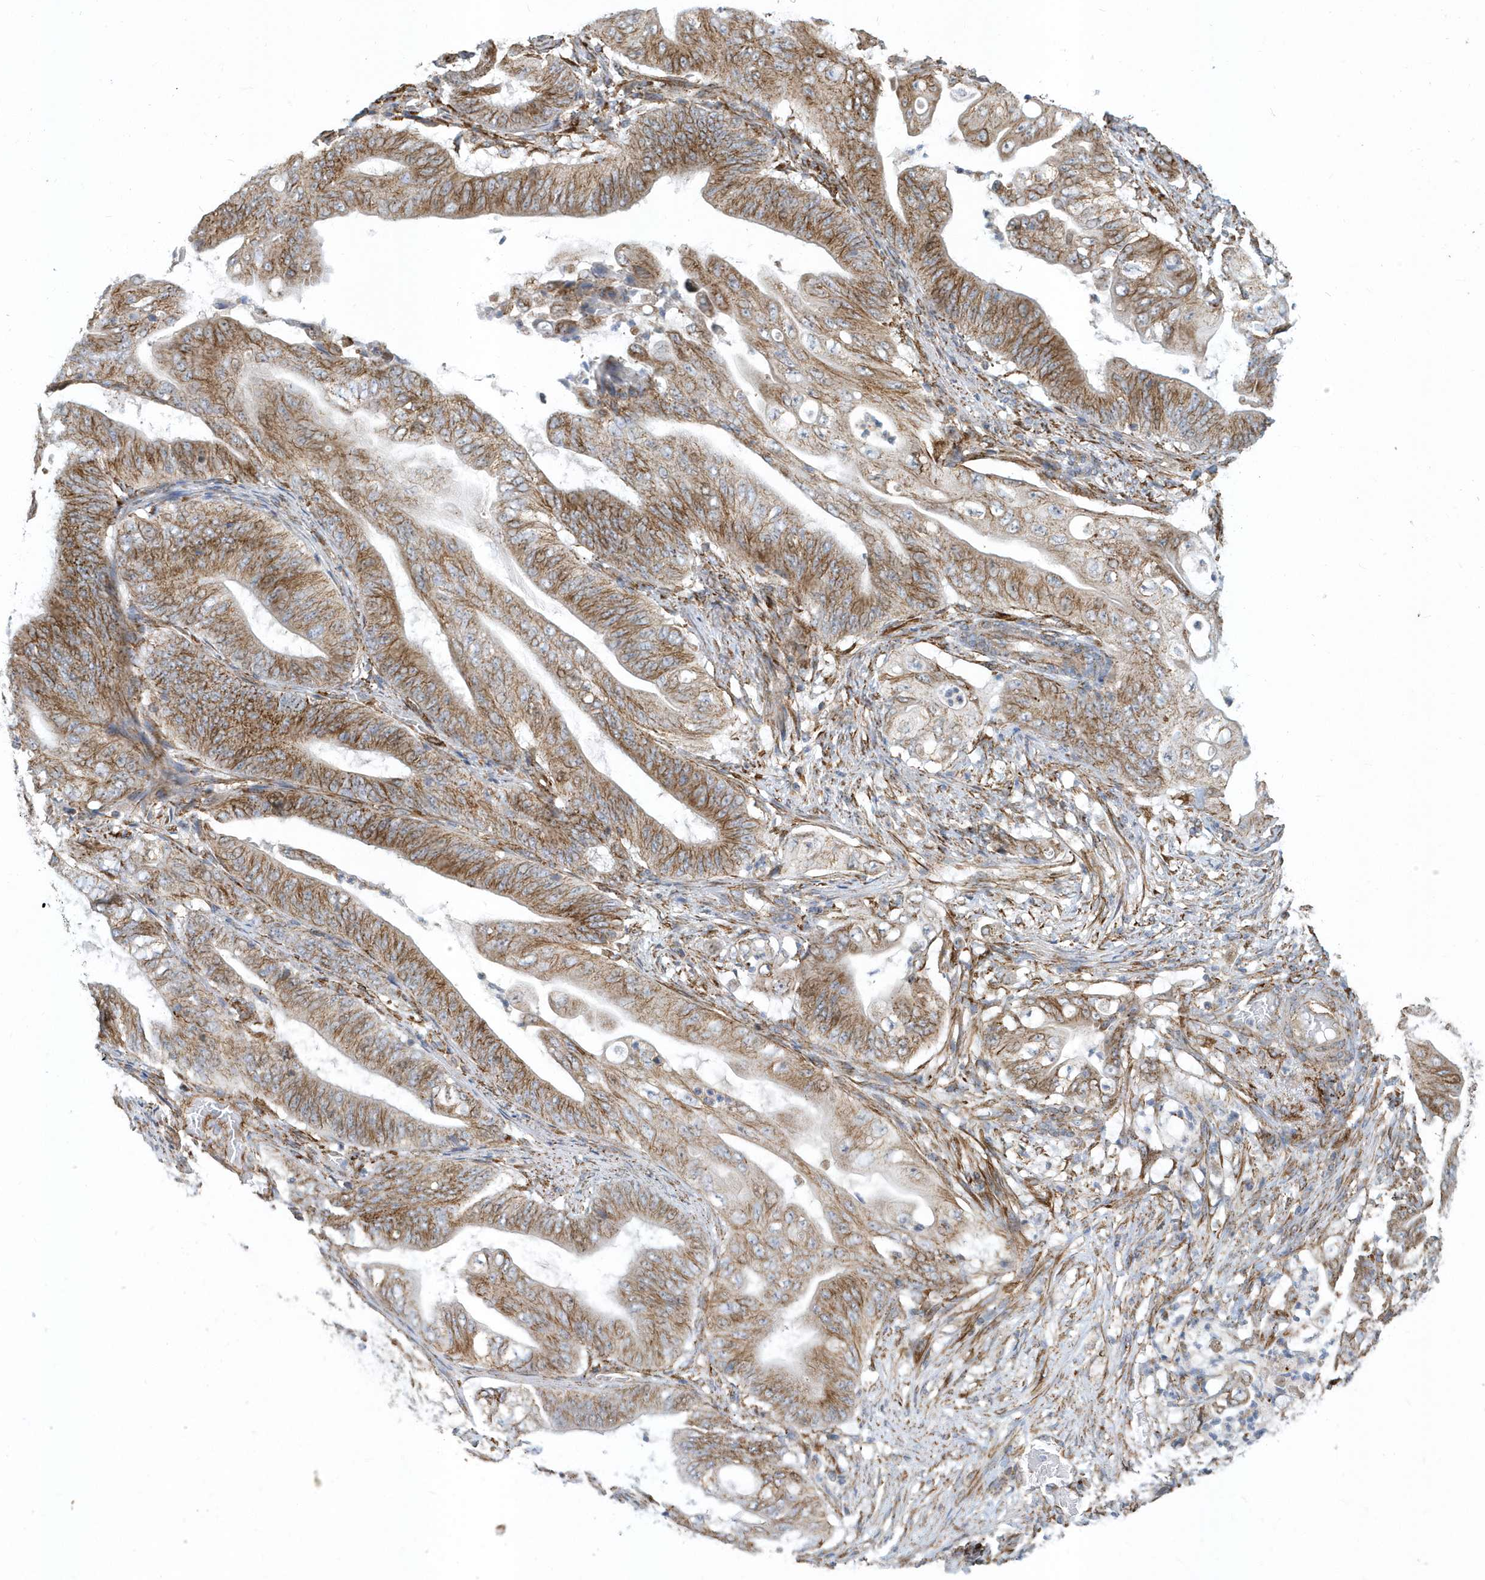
{"staining": {"intensity": "moderate", "quantity": ">75%", "location": "cytoplasmic/membranous"}, "tissue": "stomach cancer", "cell_type": "Tumor cells", "image_type": "cancer", "snomed": [{"axis": "morphology", "description": "Adenocarcinoma, NOS"}, {"axis": "topography", "description": "Stomach"}], "caption": "Immunohistochemistry (IHC) of human stomach cancer exhibits medium levels of moderate cytoplasmic/membranous staining in about >75% of tumor cells.", "gene": "HRH4", "patient": {"sex": "female", "age": 73}}